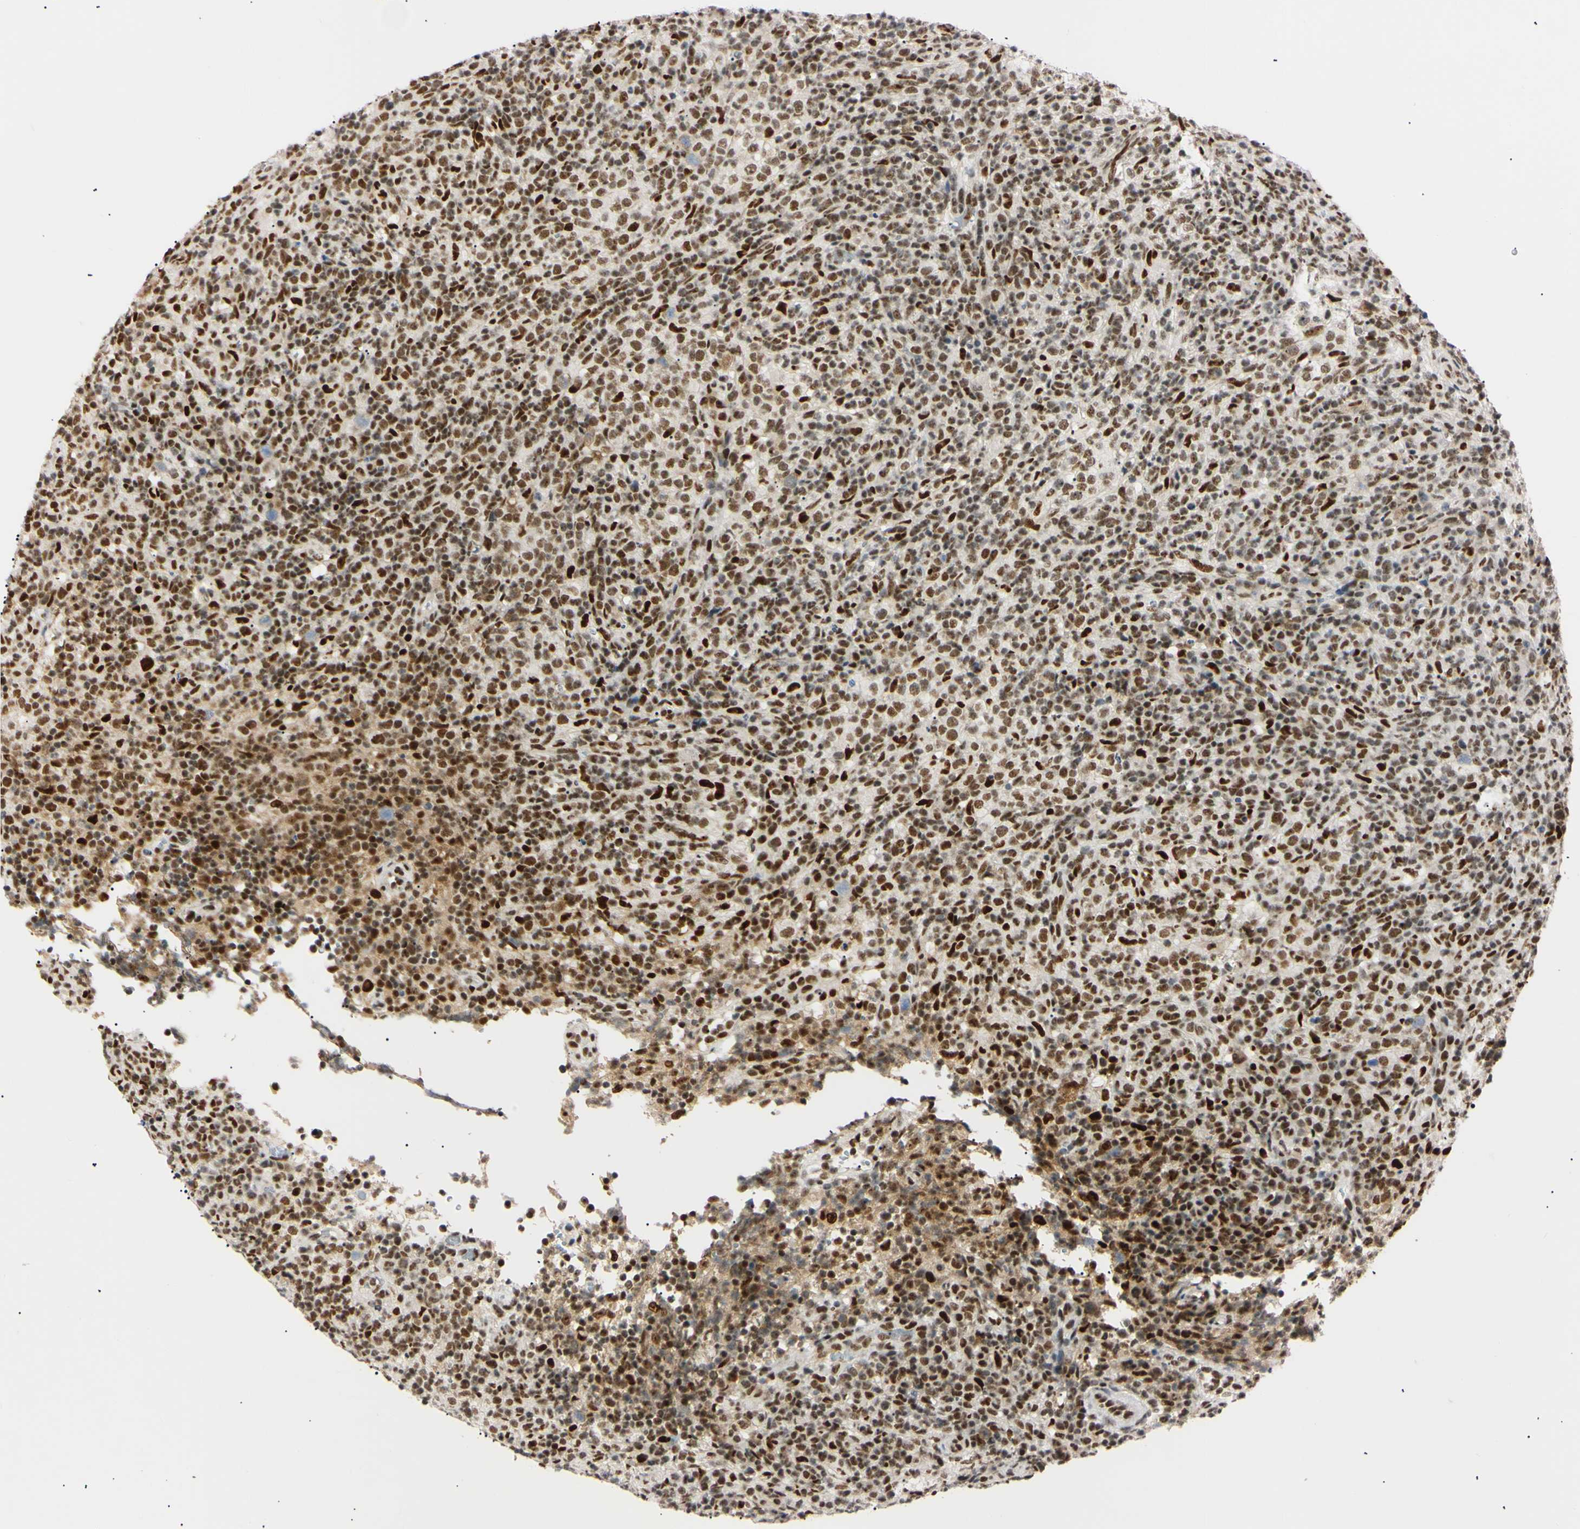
{"staining": {"intensity": "strong", "quantity": ">75%", "location": "nuclear"}, "tissue": "lymphoma", "cell_type": "Tumor cells", "image_type": "cancer", "snomed": [{"axis": "morphology", "description": "Malignant lymphoma, non-Hodgkin's type, High grade"}, {"axis": "topography", "description": "Lymph node"}], "caption": "Lymphoma stained for a protein displays strong nuclear positivity in tumor cells.", "gene": "ZNF134", "patient": {"sex": "female", "age": 76}}